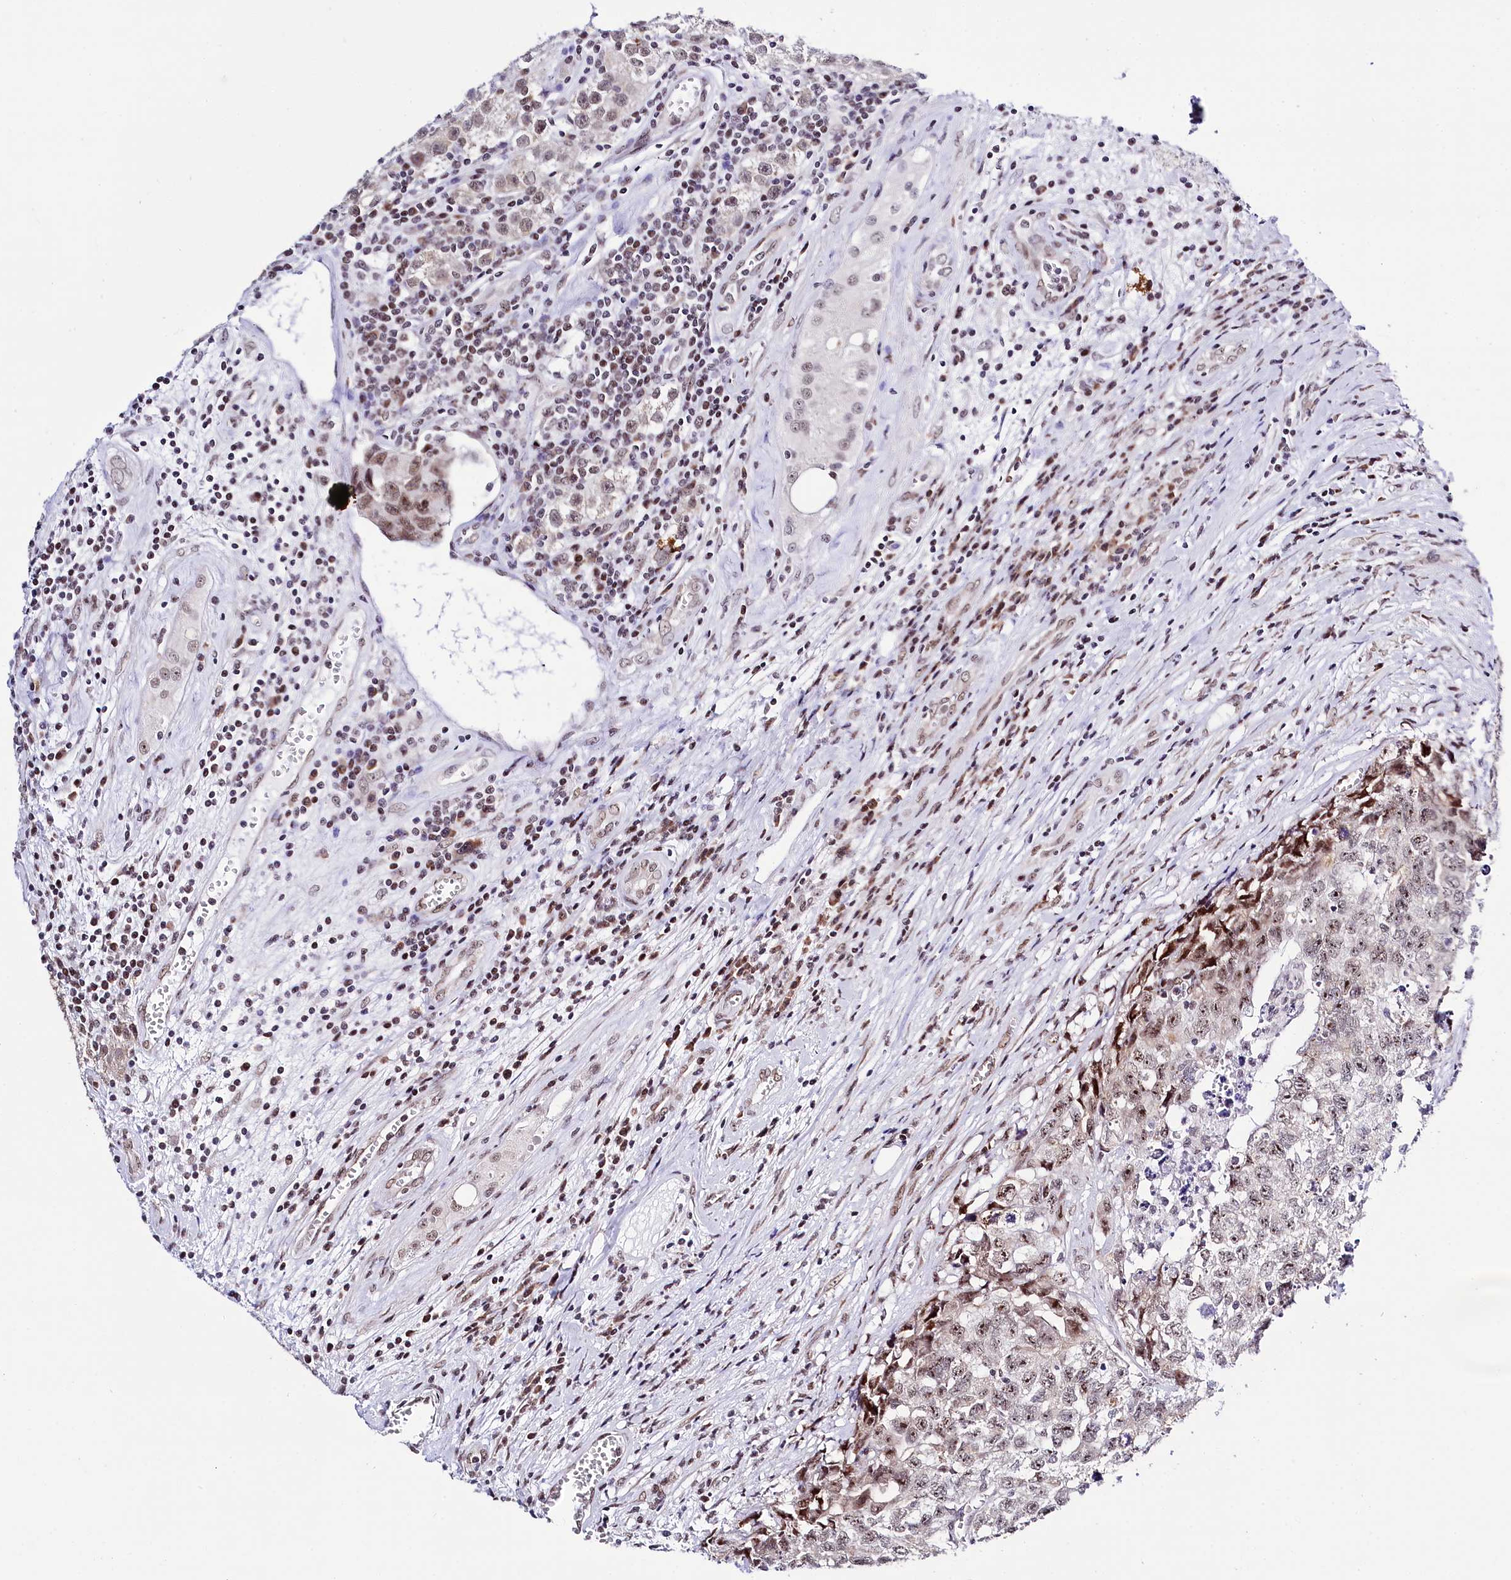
{"staining": {"intensity": "moderate", "quantity": ">75%", "location": "nuclear"}, "tissue": "testis cancer", "cell_type": "Tumor cells", "image_type": "cancer", "snomed": [{"axis": "morphology", "description": "Seminoma, NOS"}, {"axis": "morphology", "description": "Carcinoma, Embryonal, NOS"}, {"axis": "topography", "description": "Testis"}], "caption": "Tumor cells exhibit moderate nuclear staining in approximately >75% of cells in testis seminoma.", "gene": "SPATS2", "patient": {"sex": "male", "age": 43}}